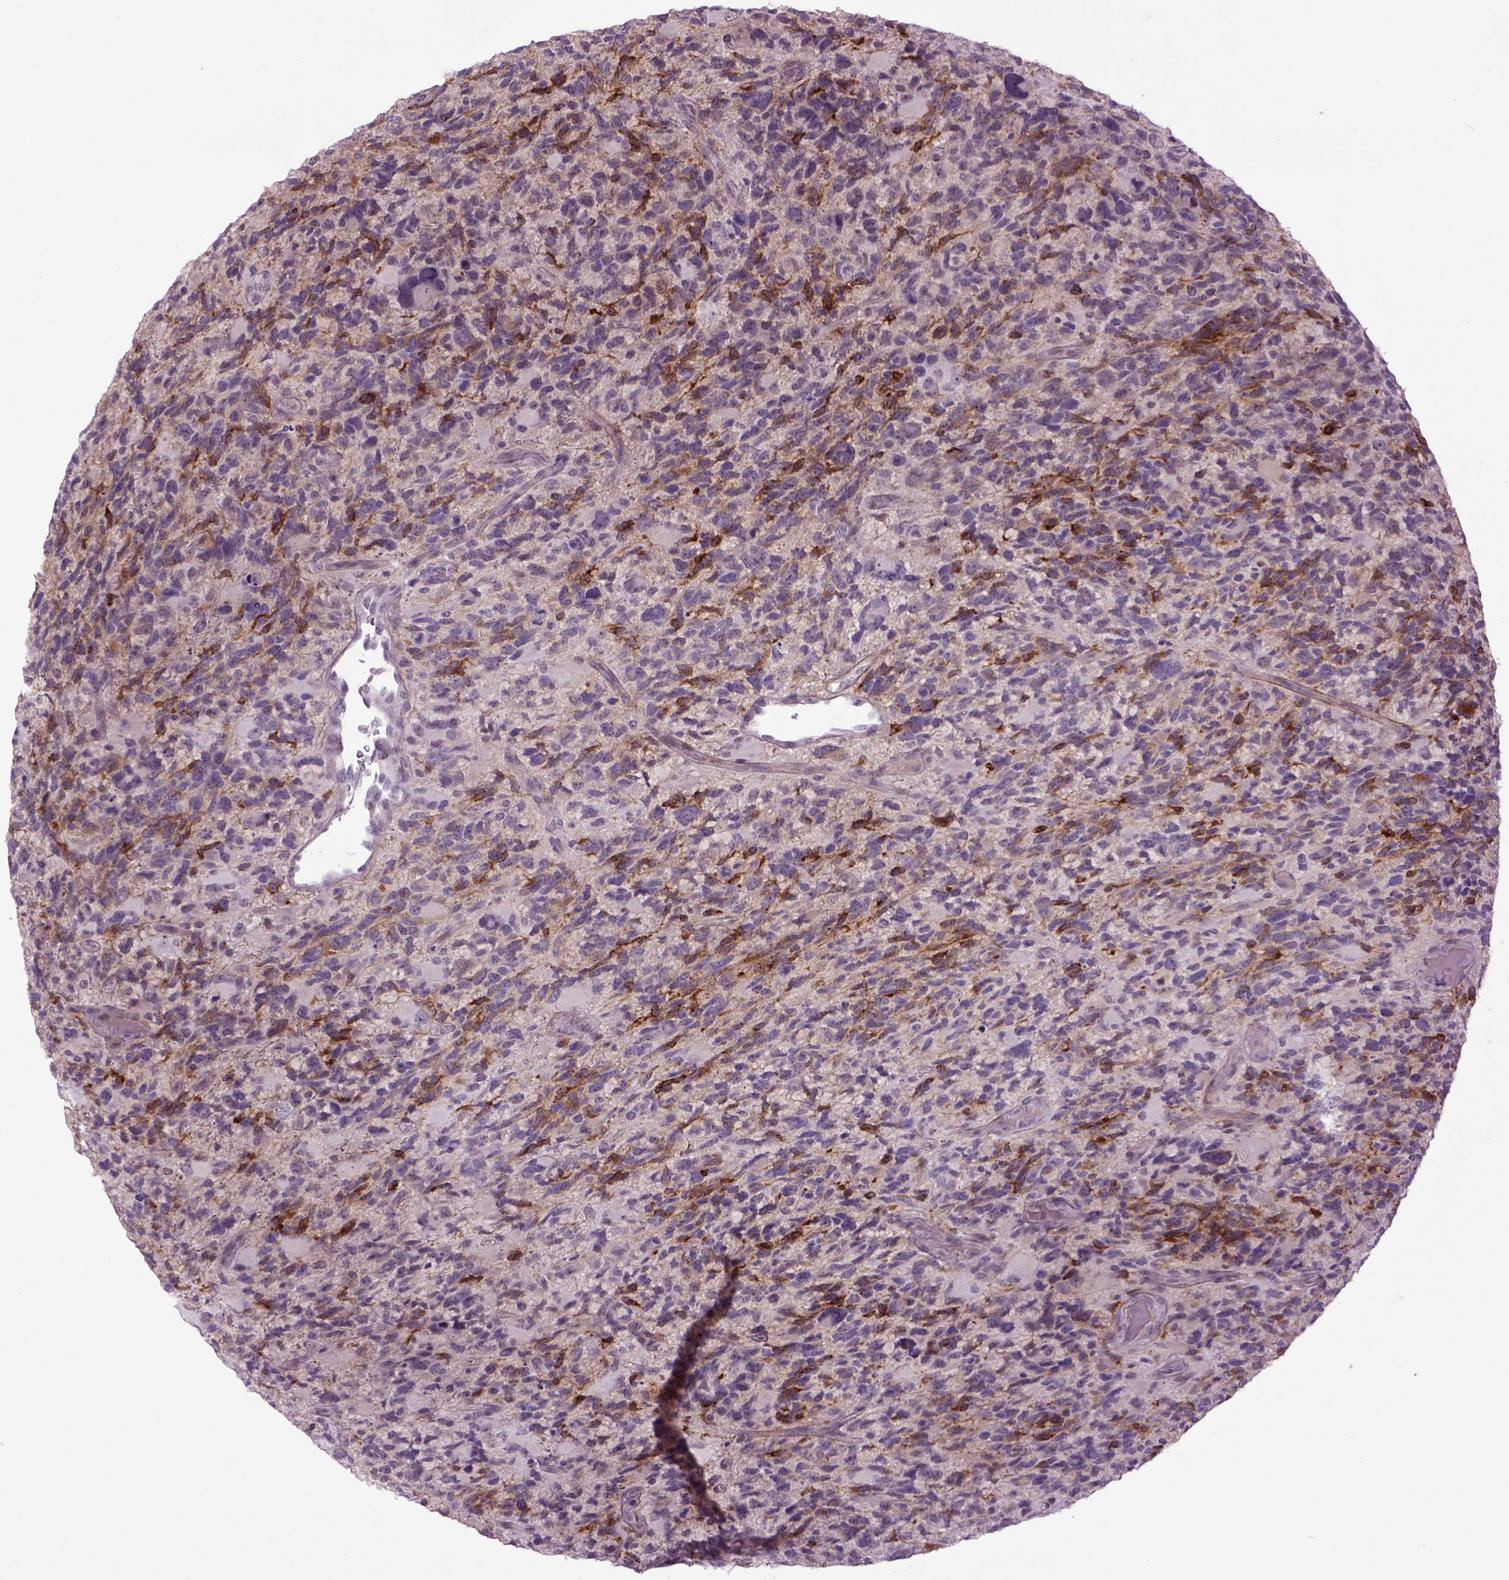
{"staining": {"intensity": "negative", "quantity": "none", "location": "none"}, "tissue": "glioma", "cell_type": "Tumor cells", "image_type": "cancer", "snomed": [{"axis": "morphology", "description": "Glioma, malignant, High grade"}, {"axis": "topography", "description": "Brain"}], "caption": "Tumor cells show no significant expression in malignant glioma (high-grade). The staining is performed using DAB (3,3'-diaminobenzidine) brown chromogen with nuclei counter-stained in using hematoxylin.", "gene": "EMILIN3", "patient": {"sex": "female", "age": 71}}